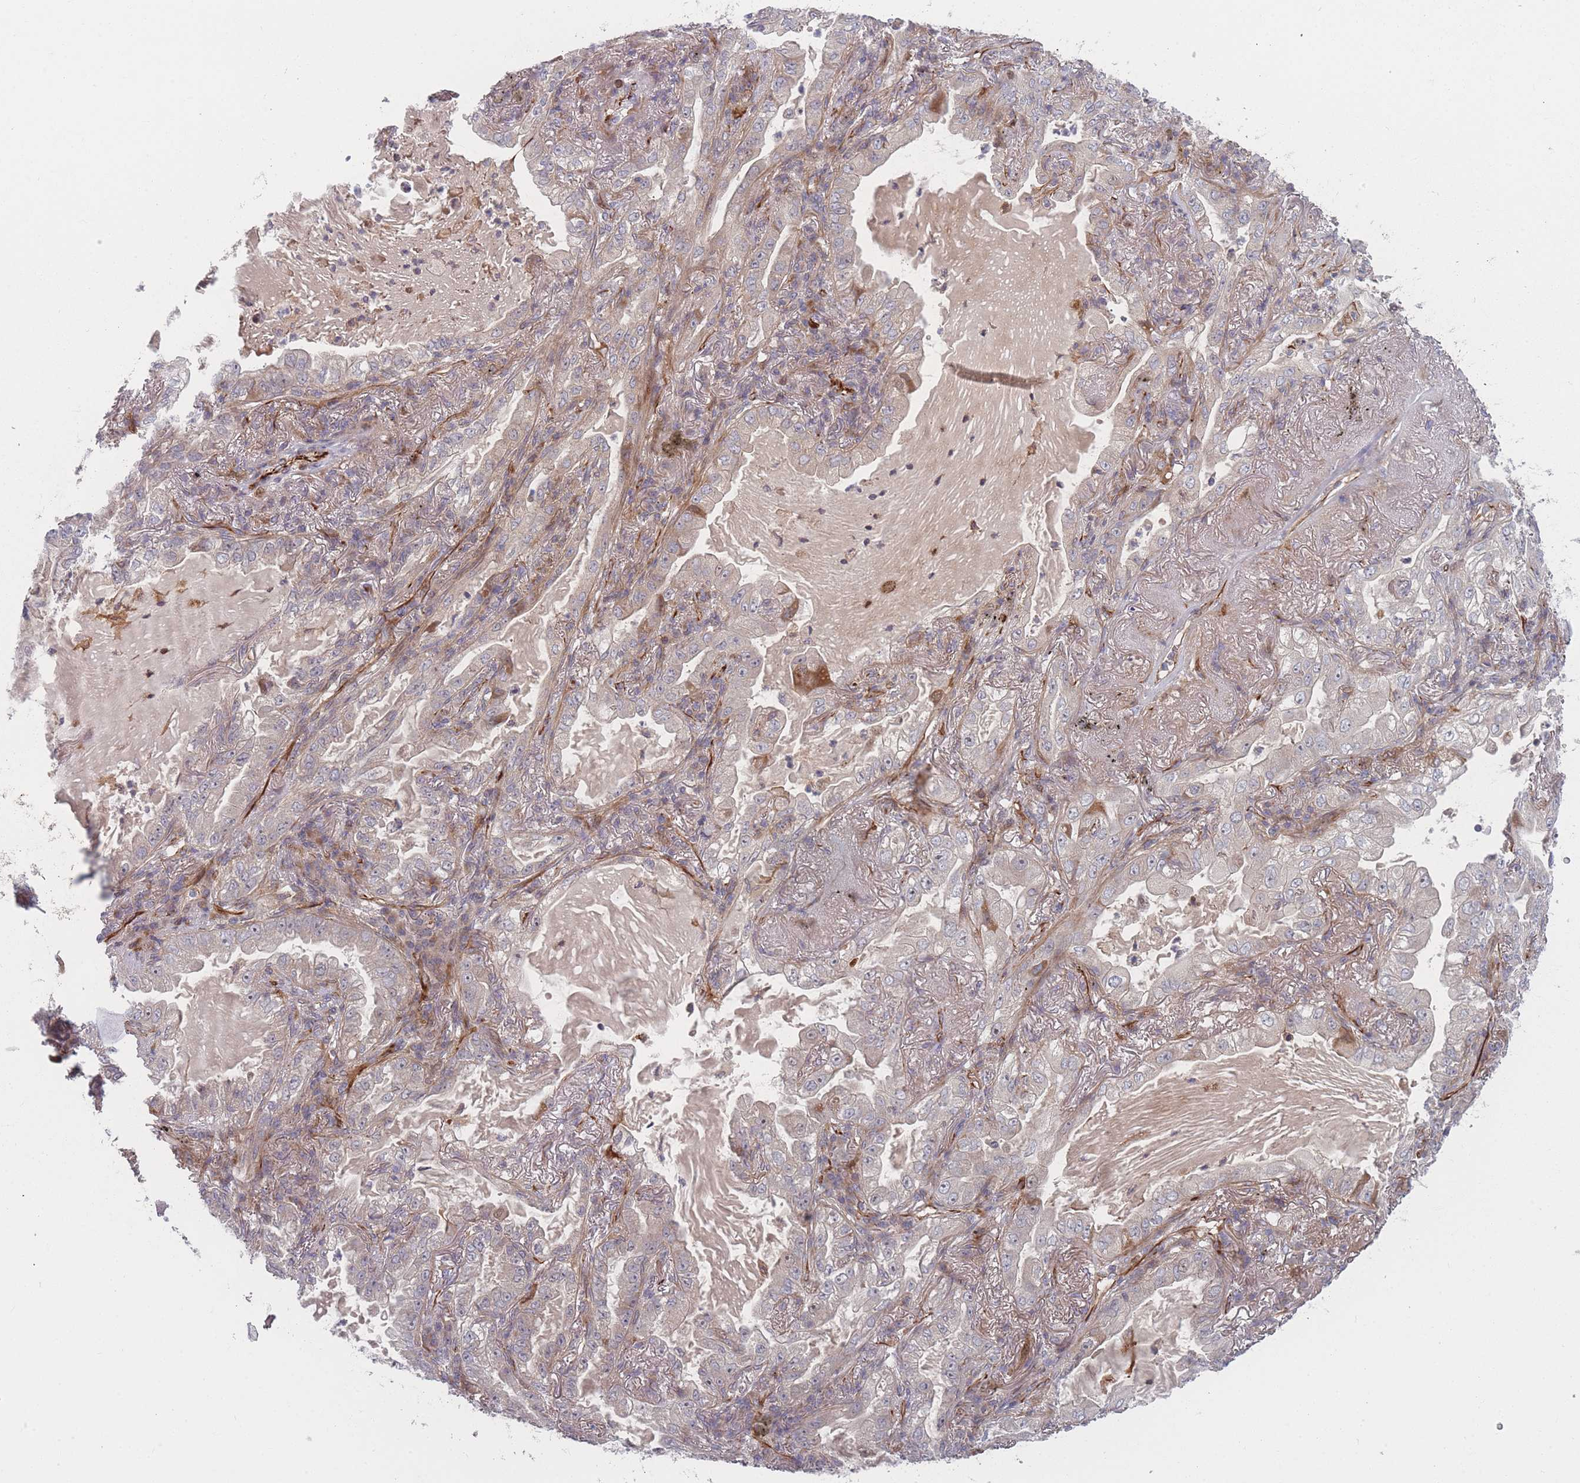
{"staining": {"intensity": "negative", "quantity": "none", "location": "none"}, "tissue": "lung cancer", "cell_type": "Tumor cells", "image_type": "cancer", "snomed": [{"axis": "morphology", "description": "Adenocarcinoma, NOS"}, {"axis": "topography", "description": "Lung"}], "caption": "The image shows no significant positivity in tumor cells of adenocarcinoma (lung).", "gene": "EEF1AKMT2", "patient": {"sex": "female", "age": 73}}